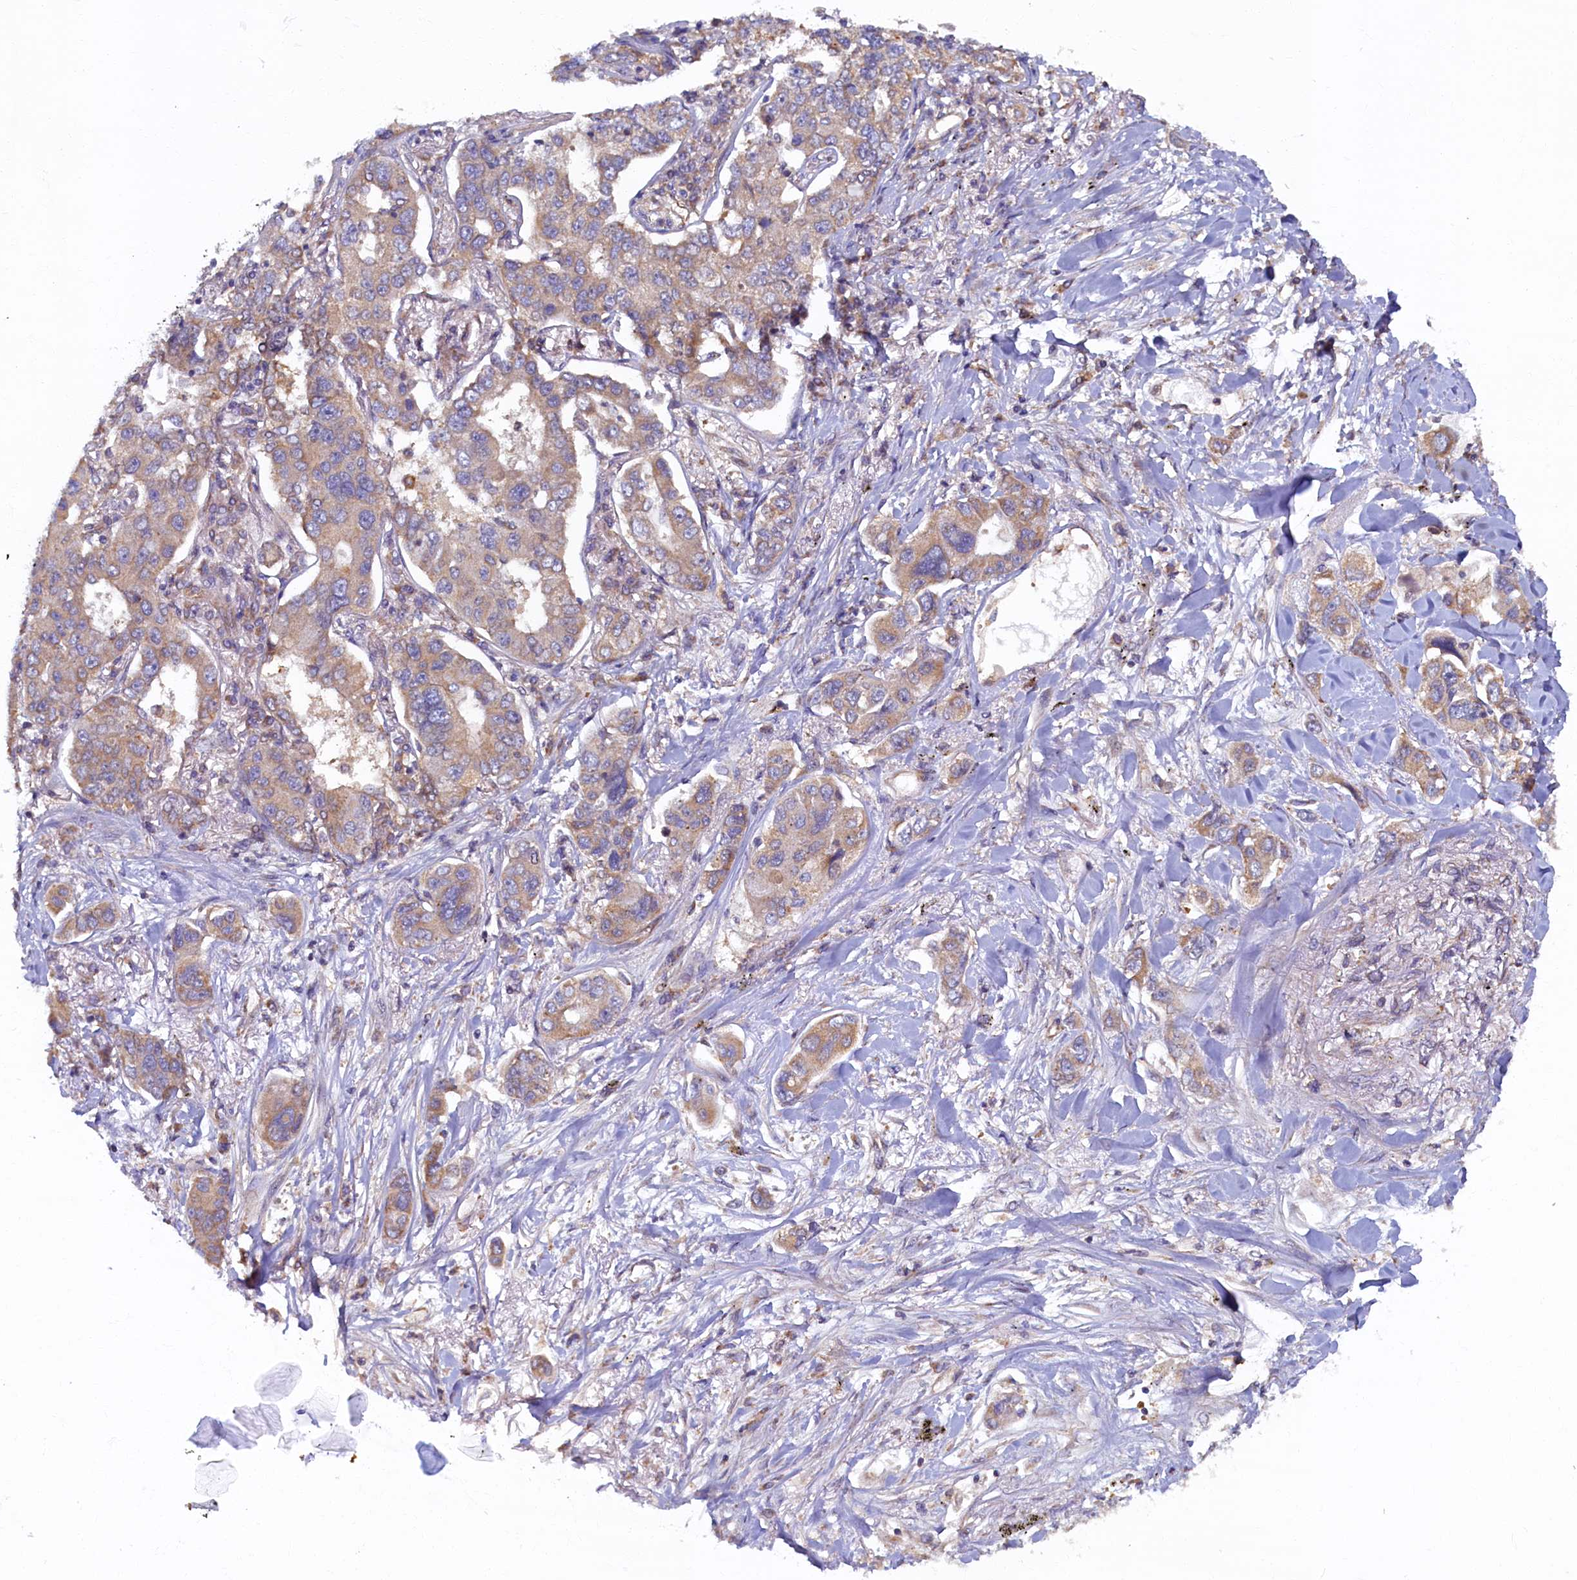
{"staining": {"intensity": "negative", "quantity": "none", "location": "none"}, "tissue": "lung cancer", "cell_type": "Tumor cells", "image_type": "cancer", "snomed": [{"axis": "morphology", "description": "Adenocarcinoma, NOS"}, {"axis": "topography", "description": "Lung"}], "caption": "Tumor cells show no significant protein expression in lung cancer (adenocarcinoma).", "gene": "STX12", "patient": {"sex": "male", "age": 49}}